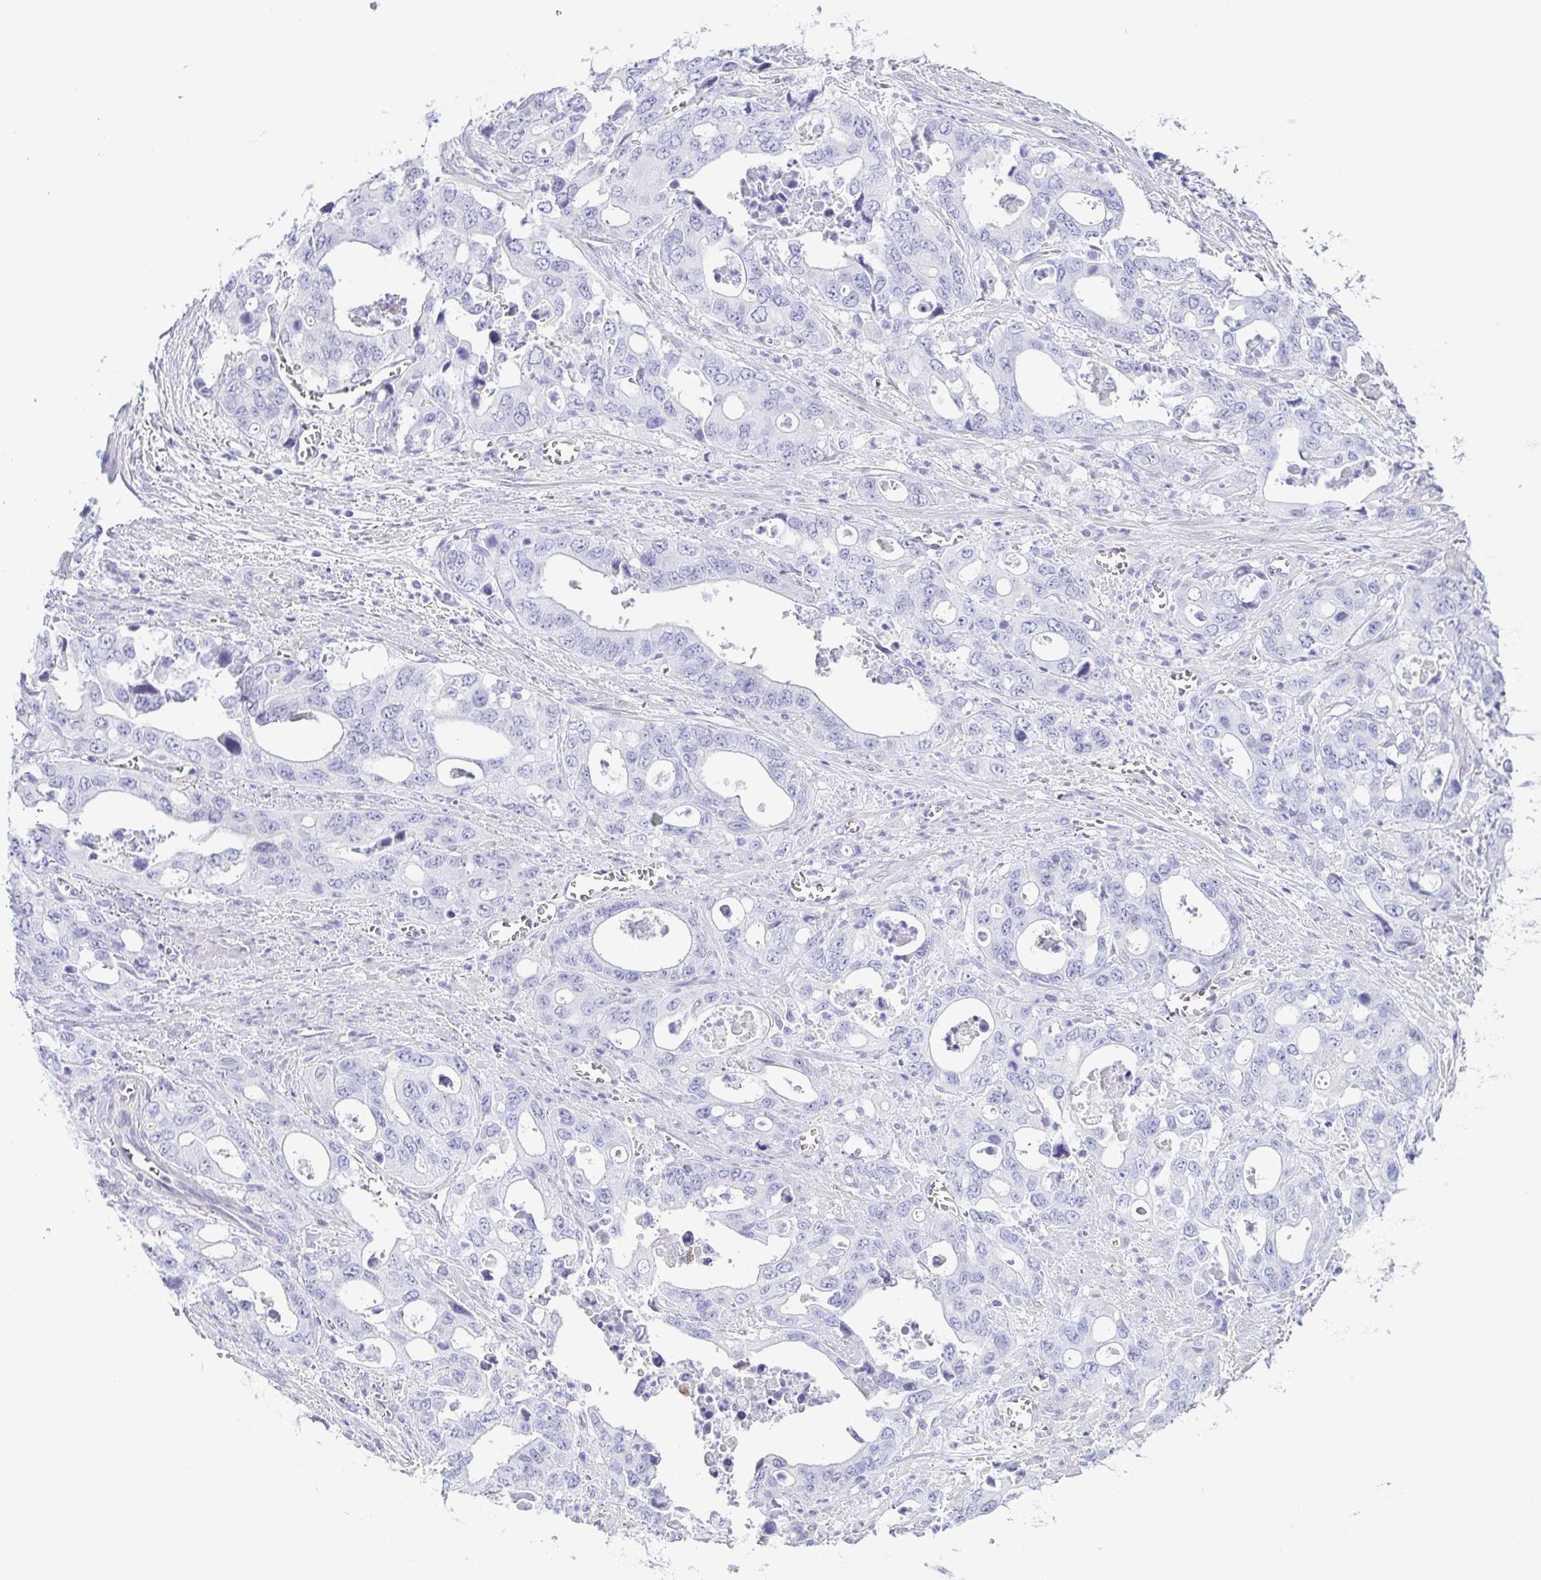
{"staining": {"intensity": "negative", "quantity": "none", "location": "none"}, "tissue": "stomach cancer", "cell_type": "Tumor cells", "image_type": "cancer", "snomed": [{"axis": "morphology", "description": "Adenocarcinoma, NOS"}, {"axis": "topography", "description": "Stomach, upper"}], "caption": "Tumor cells are negative for protein expression in human adenocarcinoma (stomach). The staining is performed using DAB brown chromogen with nuclei counter-stained in using hematoxylin.", "gene": "PRR4", "patient": {"sex": "male", "age": 74}}